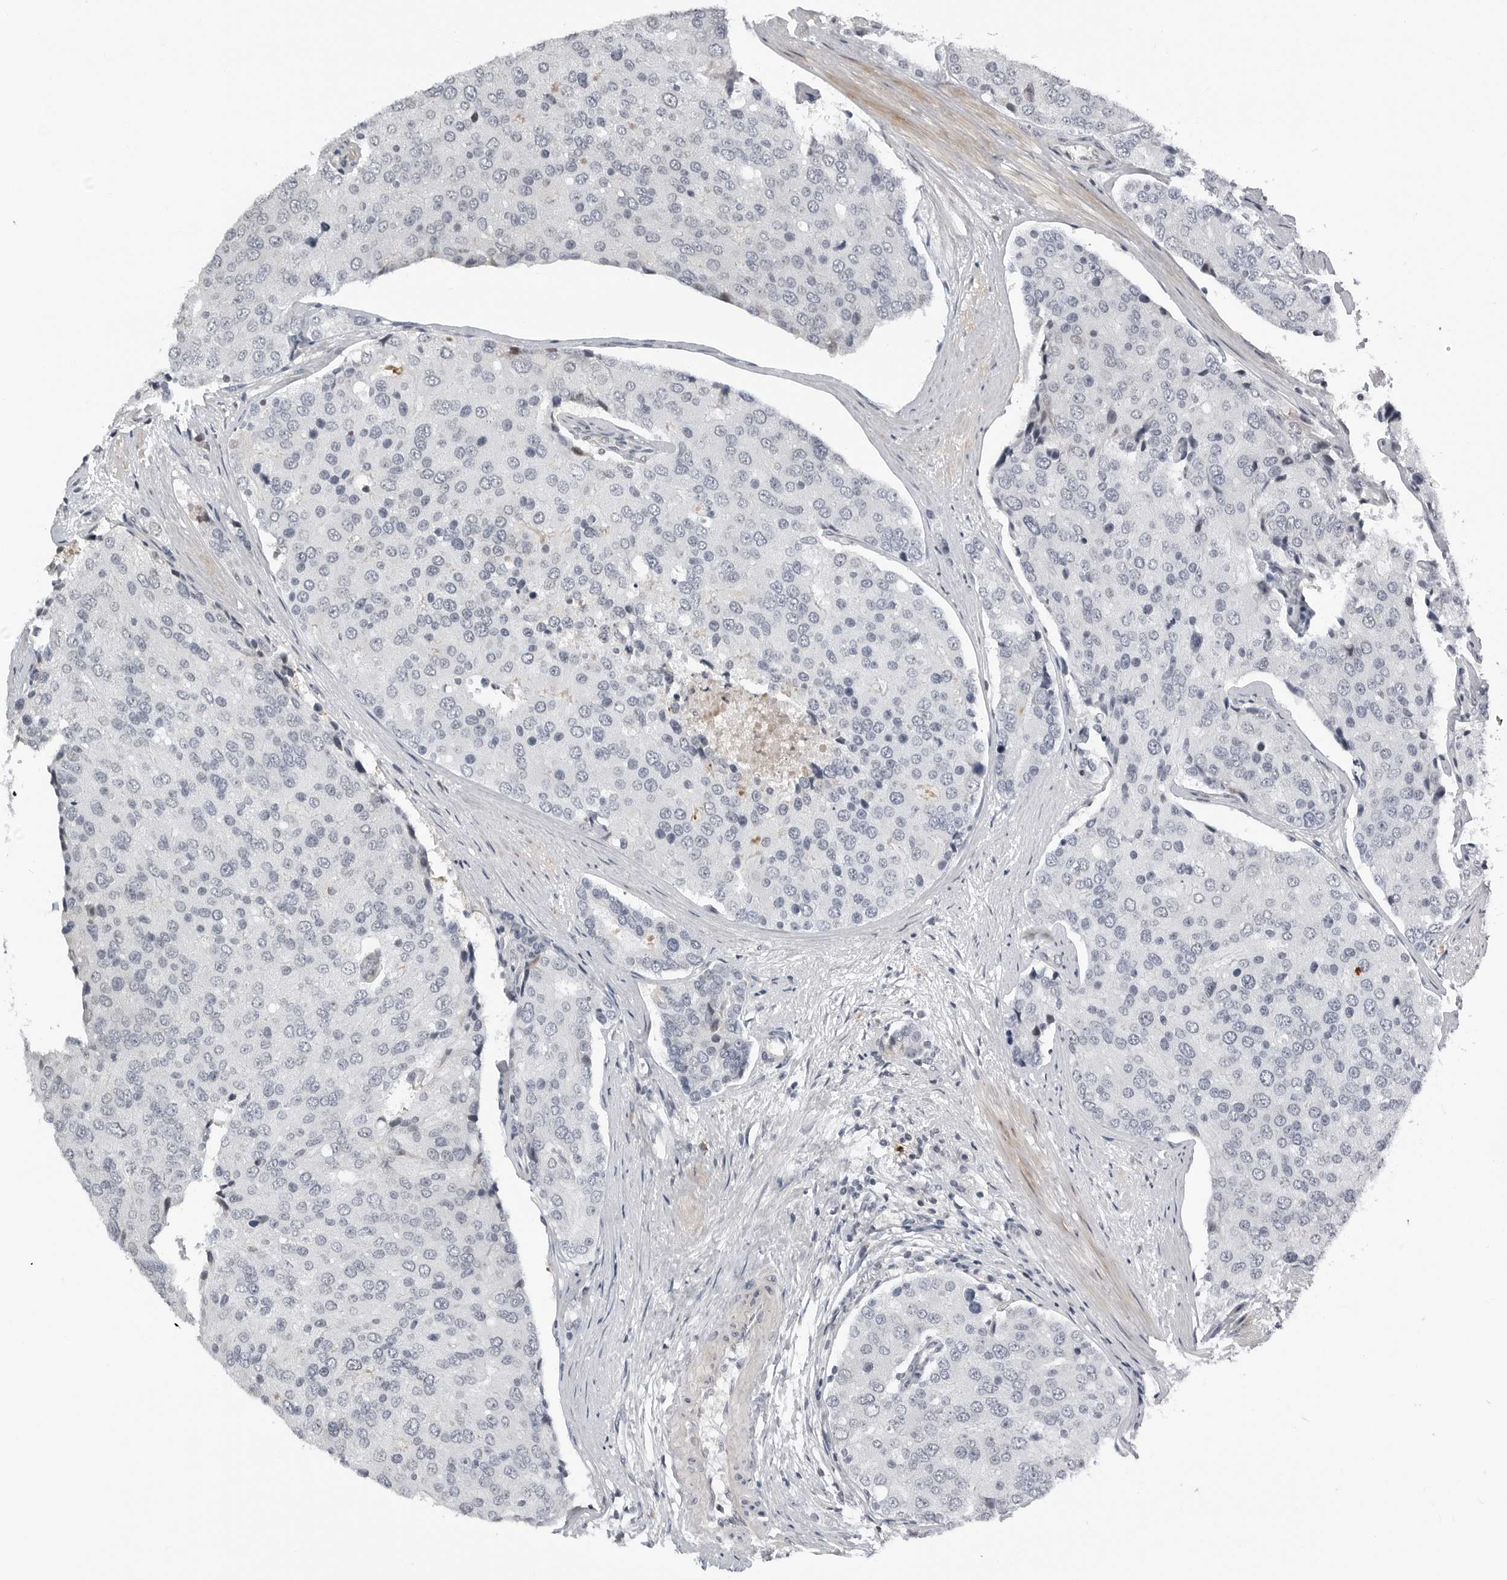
{"staining": {"intensity": "negative", "quantity": "none", "location": "none"}, "tissue": "prostate cancer", "cell_type": "Tumor cells", "image_type": "cancer", "snomed": [{"axis": "morphology", "description": "Adenocarcinoma, High grade"}, {"axis": "topography", "description": "Prostate"}], "caption": "Immunohistochemistry micrograph of neoplastic tissue: prostate cancer (adenocarcinoma (high-grade)) stained with DAB (3,3'-diaminobenzidine) demonstrates no significant protein positivity in tumor cells. Nuclei are stained in blue.", "gene": "CXCR5", "patient": {"sex": "male", "age": 50}}